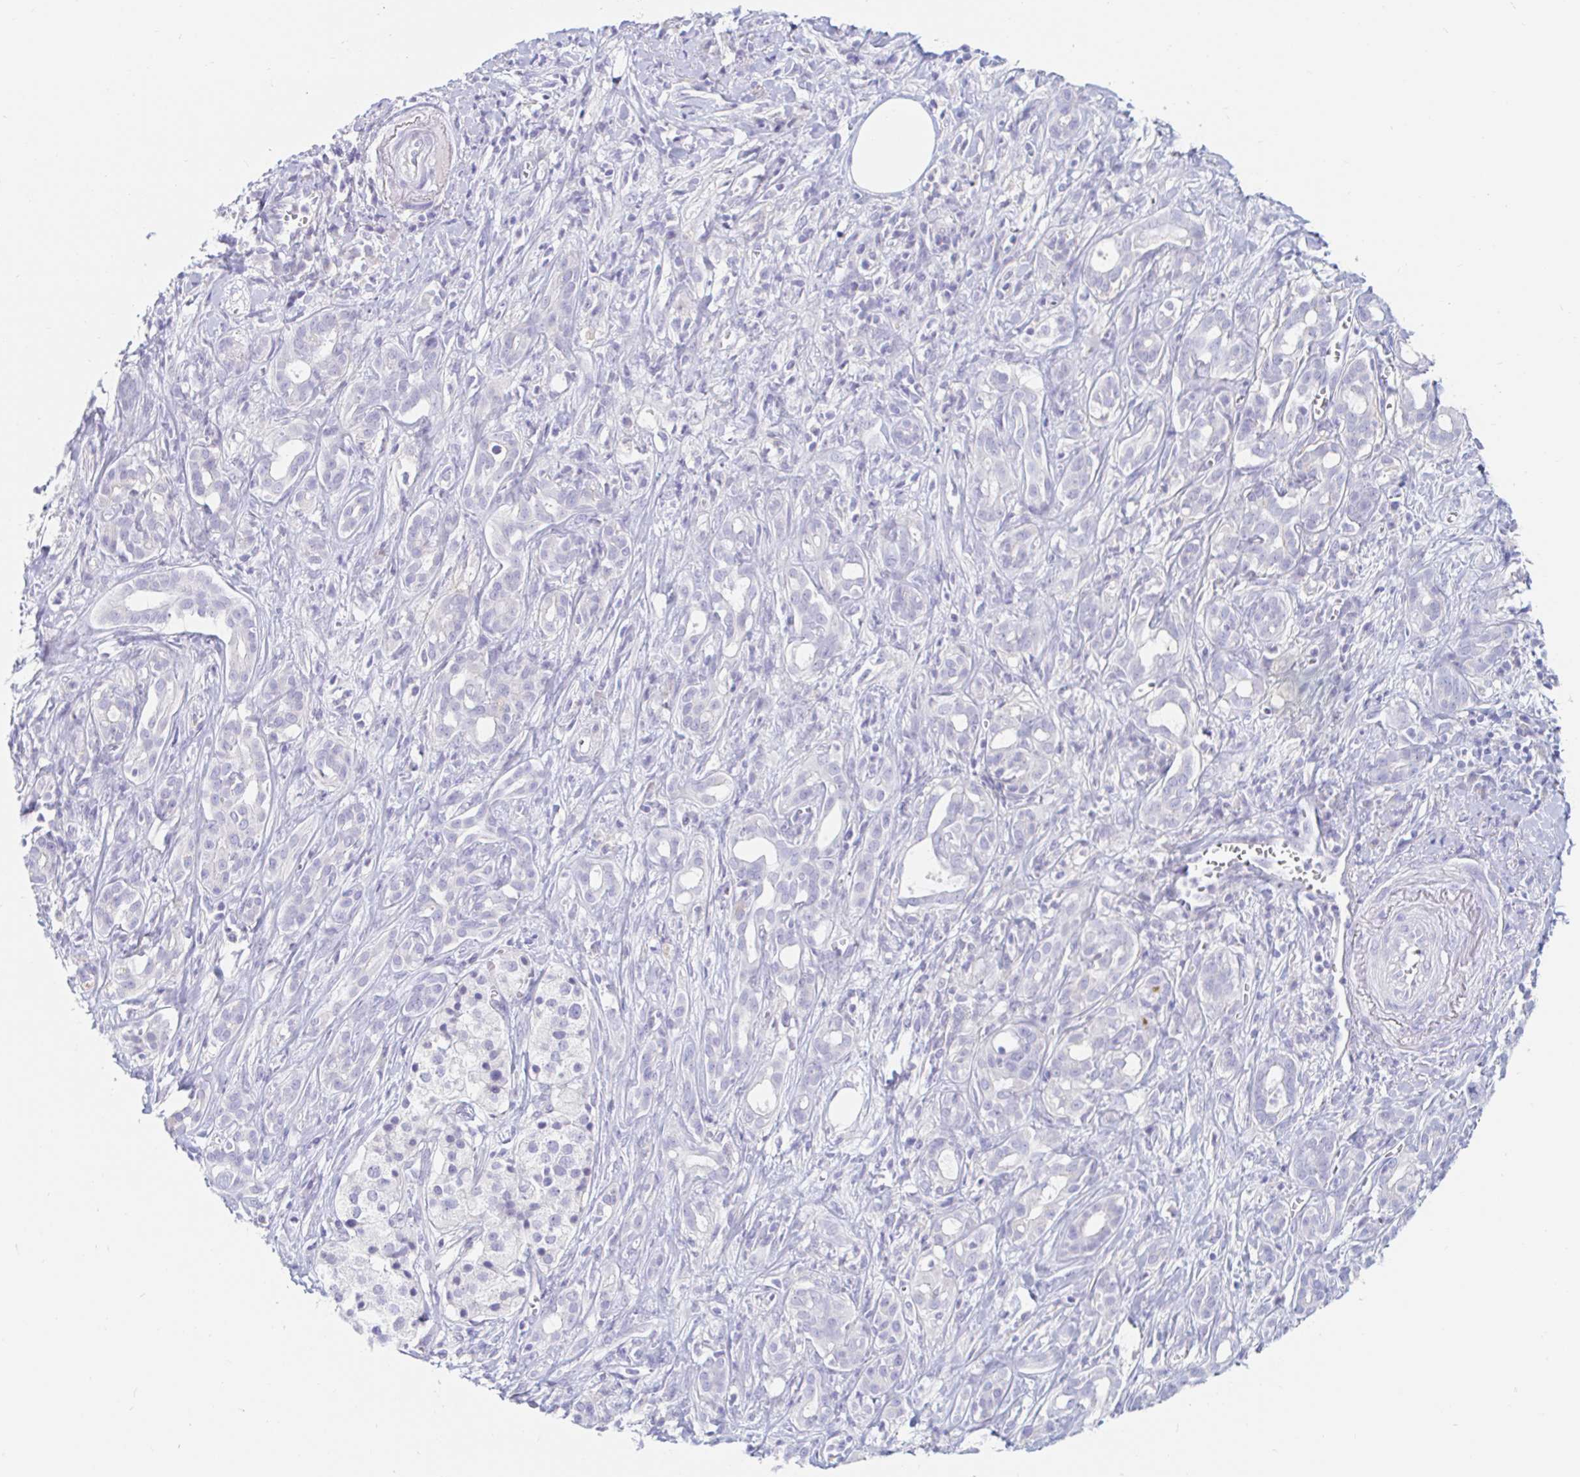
{"staining": {"intensity": "negative", "quantity": "none", "location": "none"}, "tissue": "pancreatic cancer", "cell_type": "Tumor cells", "image_type": "cancer", "snomed": [{"axis": "morphology", "description": "Adenocarcinoma, NOS"}, {"axis": "topography", "description": "Pancreas"}], "caption": "This is a histopathology image of immunohistochemistry staining of adenocarcinoma (pancreatic), which shows no expression in tumor cells. (DAB IHC with hematoxylin counter stain).", "gene": "TEX44", "patient": {"sex": "male", "age": 61}}